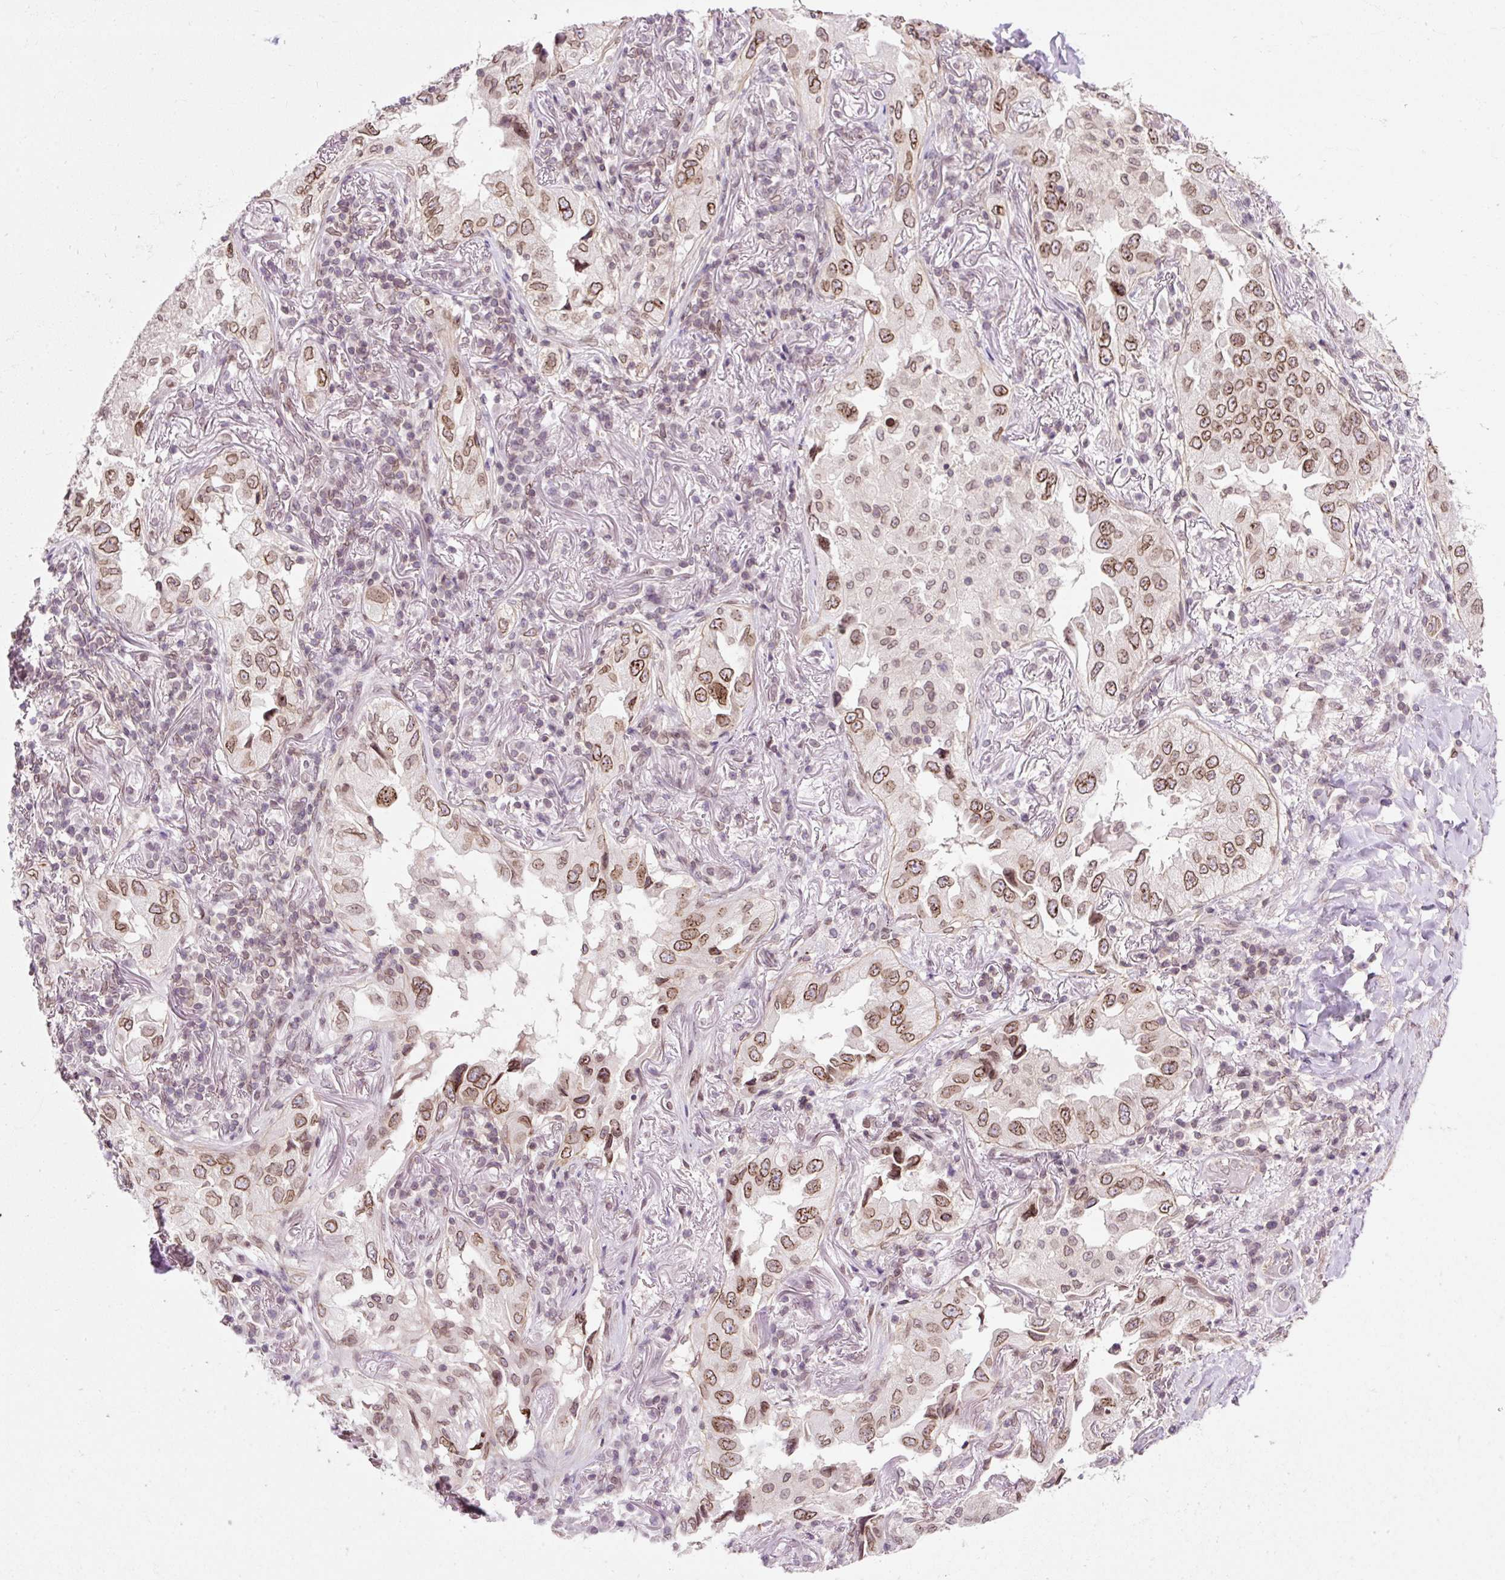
{"staining": {"intensity": "moderate", "quantity": ">75%", "location": "cytoplasmic/membranous,nuclear"}, "tissue": "lung cancer", "cell_type": "Tumor cells", "image_type": "cancer", "snomed": [{"axis": "morphology", "description": "Adenocarcinoma, NOS"}, {"axis": "topography", "description": "Lung"}], "caption": "Tumor cells display medium levels of moderate cytoplasmic/membranous and nuclear staining in approximately >75% of cells in human adenocarcinoma (lung).", "gene": "ZNF610", "patient": {"sex": "female", "age": 69}}